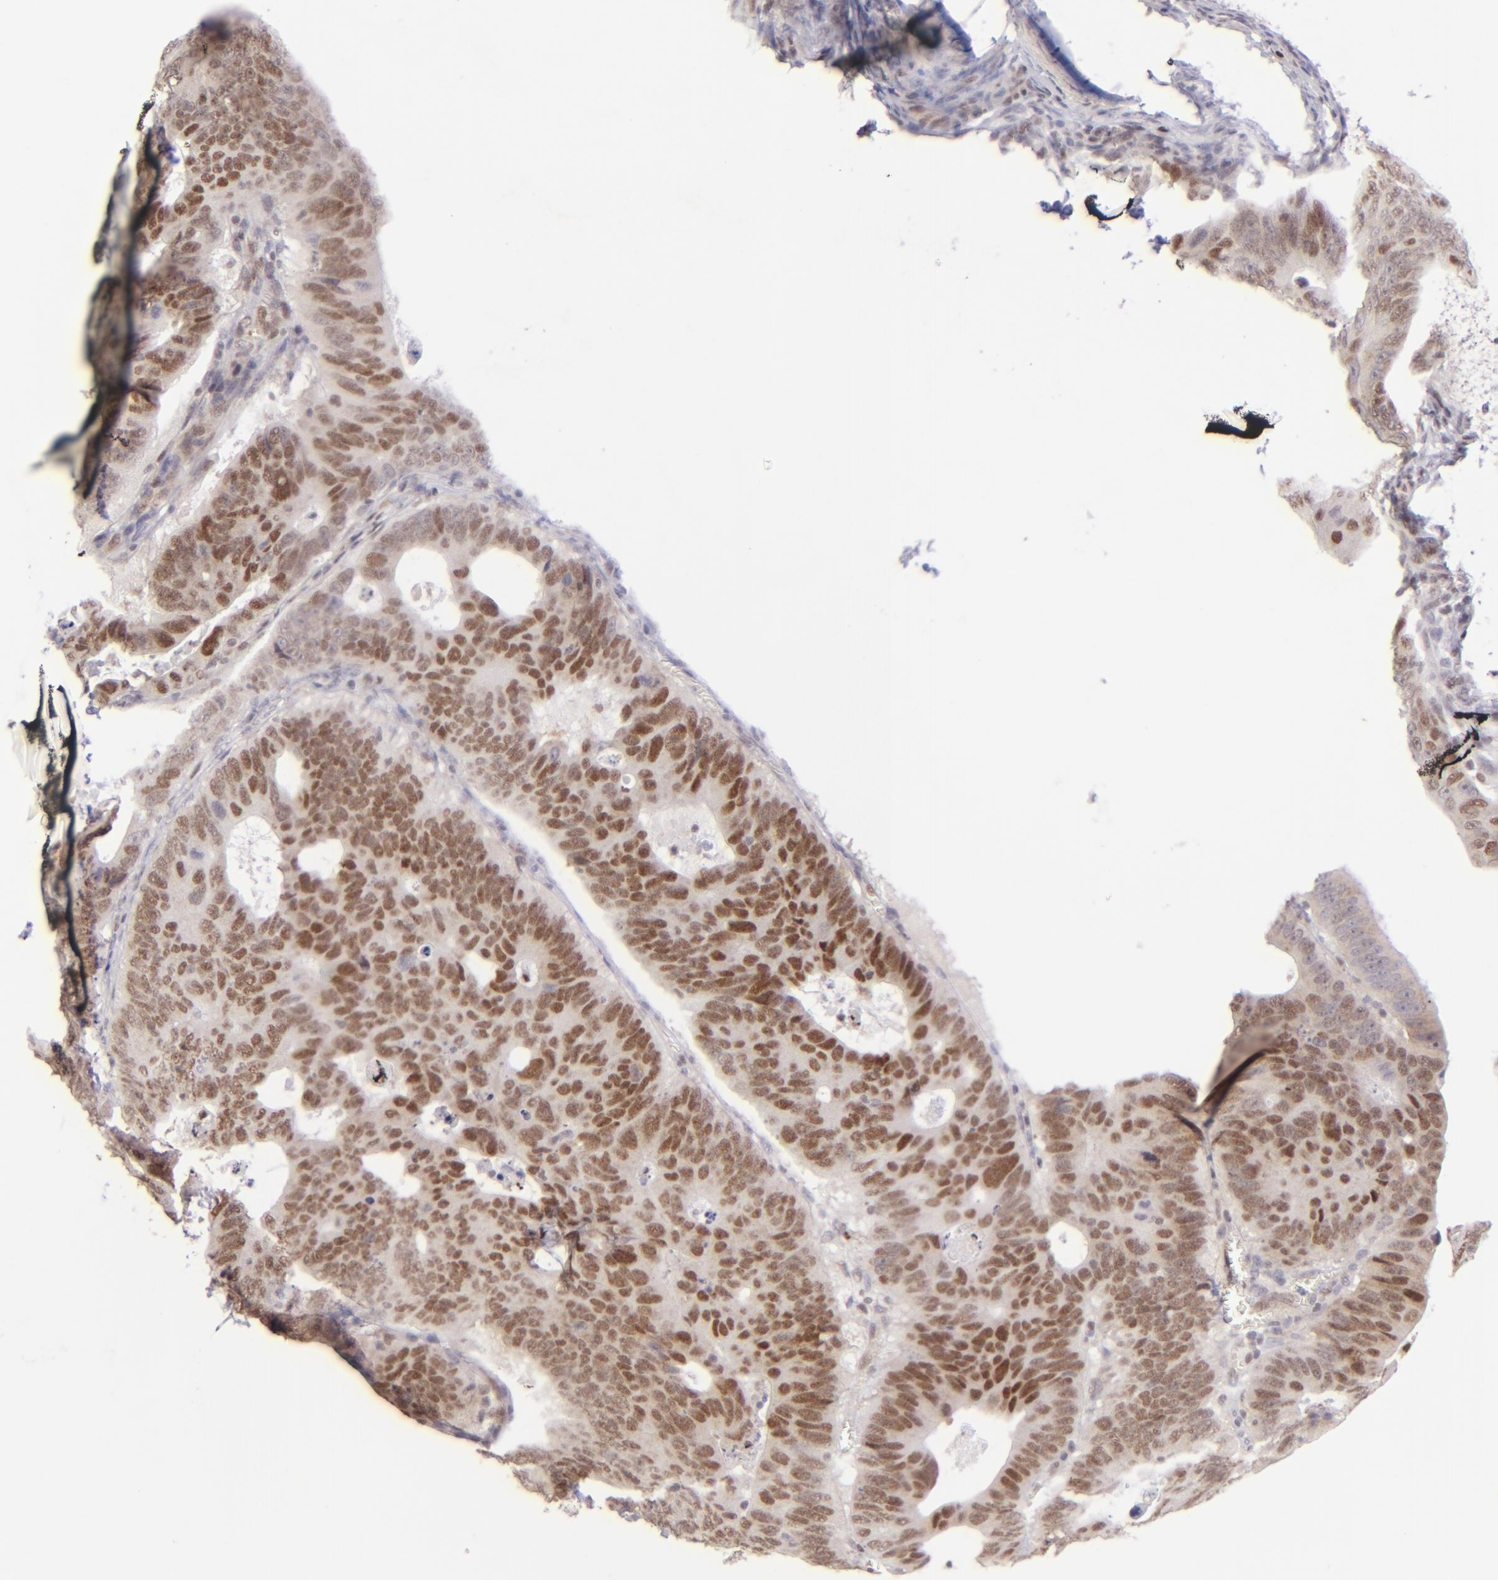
{"staining": {"intensity": "moderate", "quantity": ">75%", "location": "nuclear"}, "tissue": "colorectal cancer", "cell_type": "Tumor cells", "image_type": "cancer", "snomed": [{"axis": "morphology", "description": "Adenocarcinoma, NOS"}, {"axis": "topography", "description": "Colon"}], "caption": "High-magnification brightfield microscopy of colorectal cancer stained with DAB (3,3'-diaminobenzidine) (brown) and counterstained with hematoxylin (blue). tumor cells exhibit moderate nuclear expression is identified in approximately>75% of cells.", "gene": "POU2F1", "patient": {"sex": "female", "age": 55}}